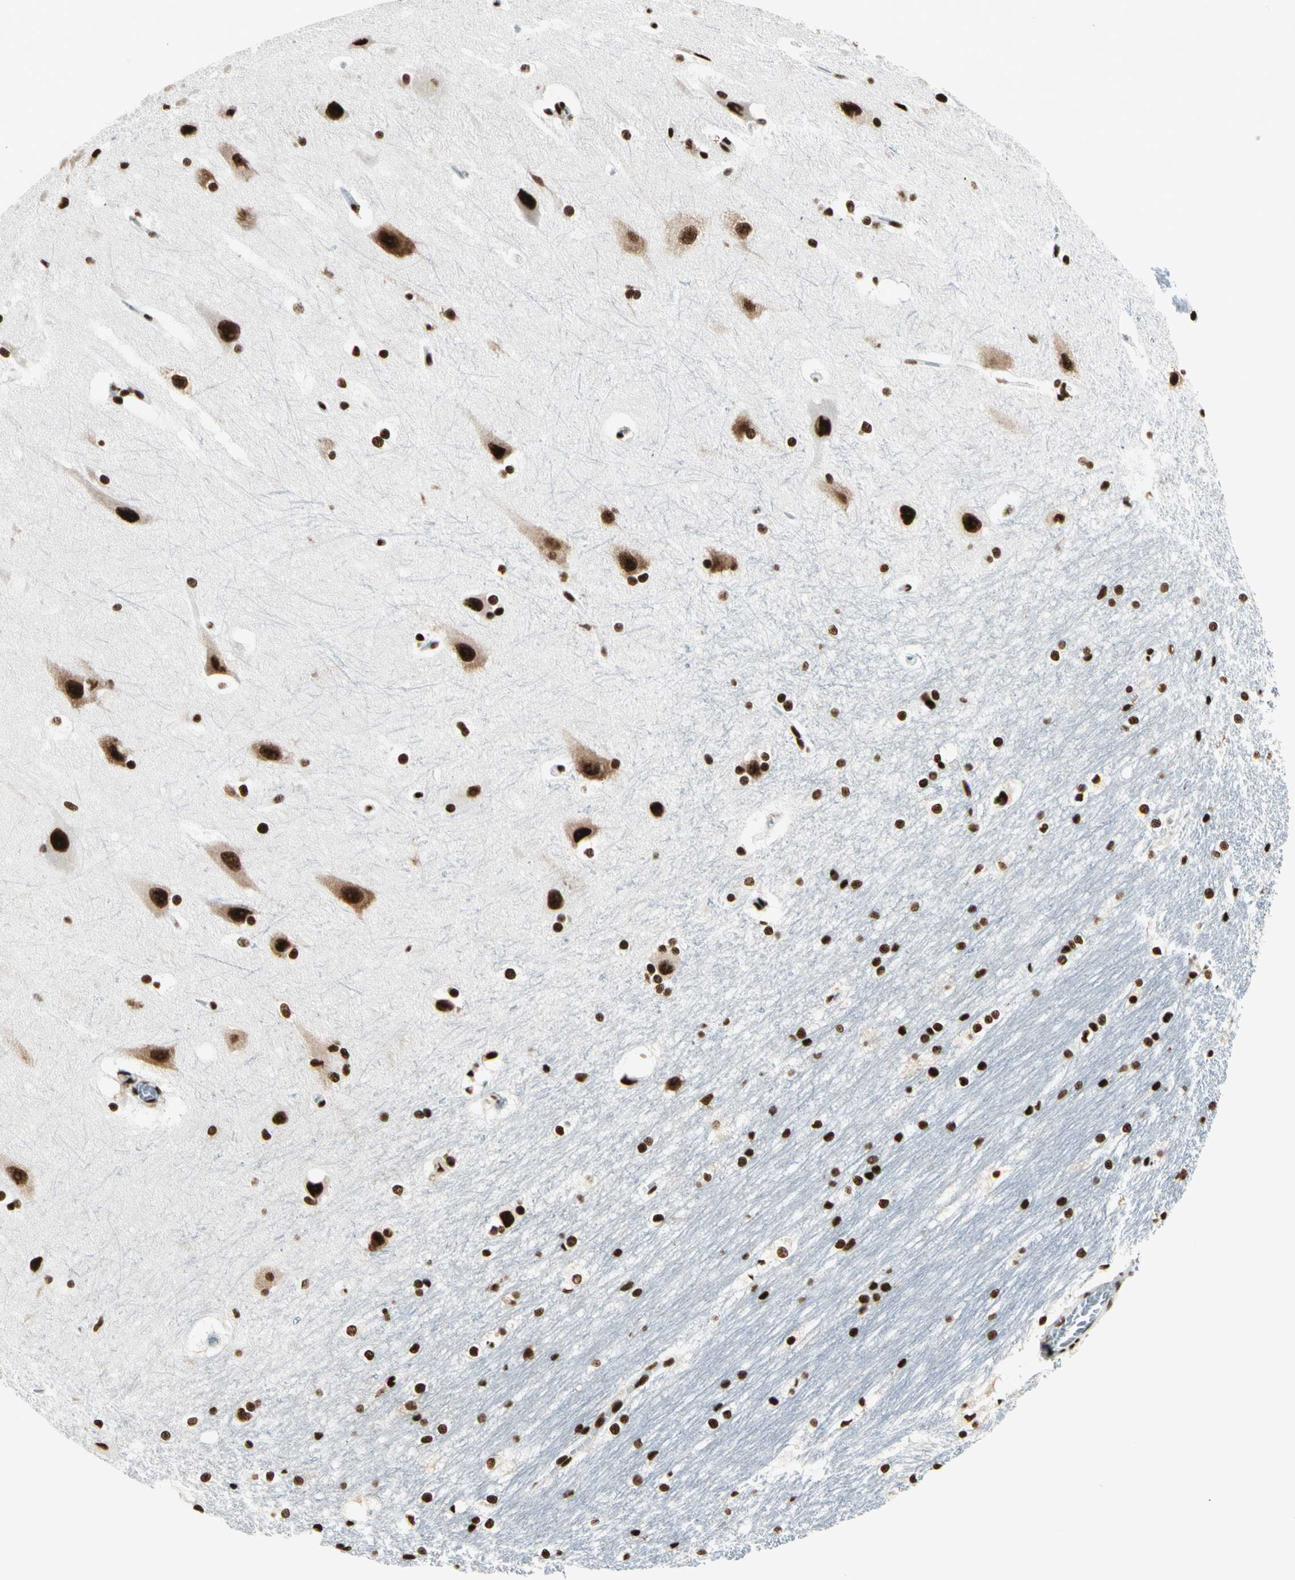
{"staining": {"intensity": "strong", "quantity": ">75%", "location": "nuclear"}, "tissue": "hippocampus", "cell_type": "Glial cells", "image_type": "normal", "snomed": [{"axis": "morphology", "description": "Normal tissue, NOS"}, {"axis": "topography", "description": "Hippocampus"}], "caption": "Strong nuclear protein positivity is present in approximately >75% of glial cells in hippocampus.", "gene": "CCAR1", "patient": {"sex": "female", "age": 19}}